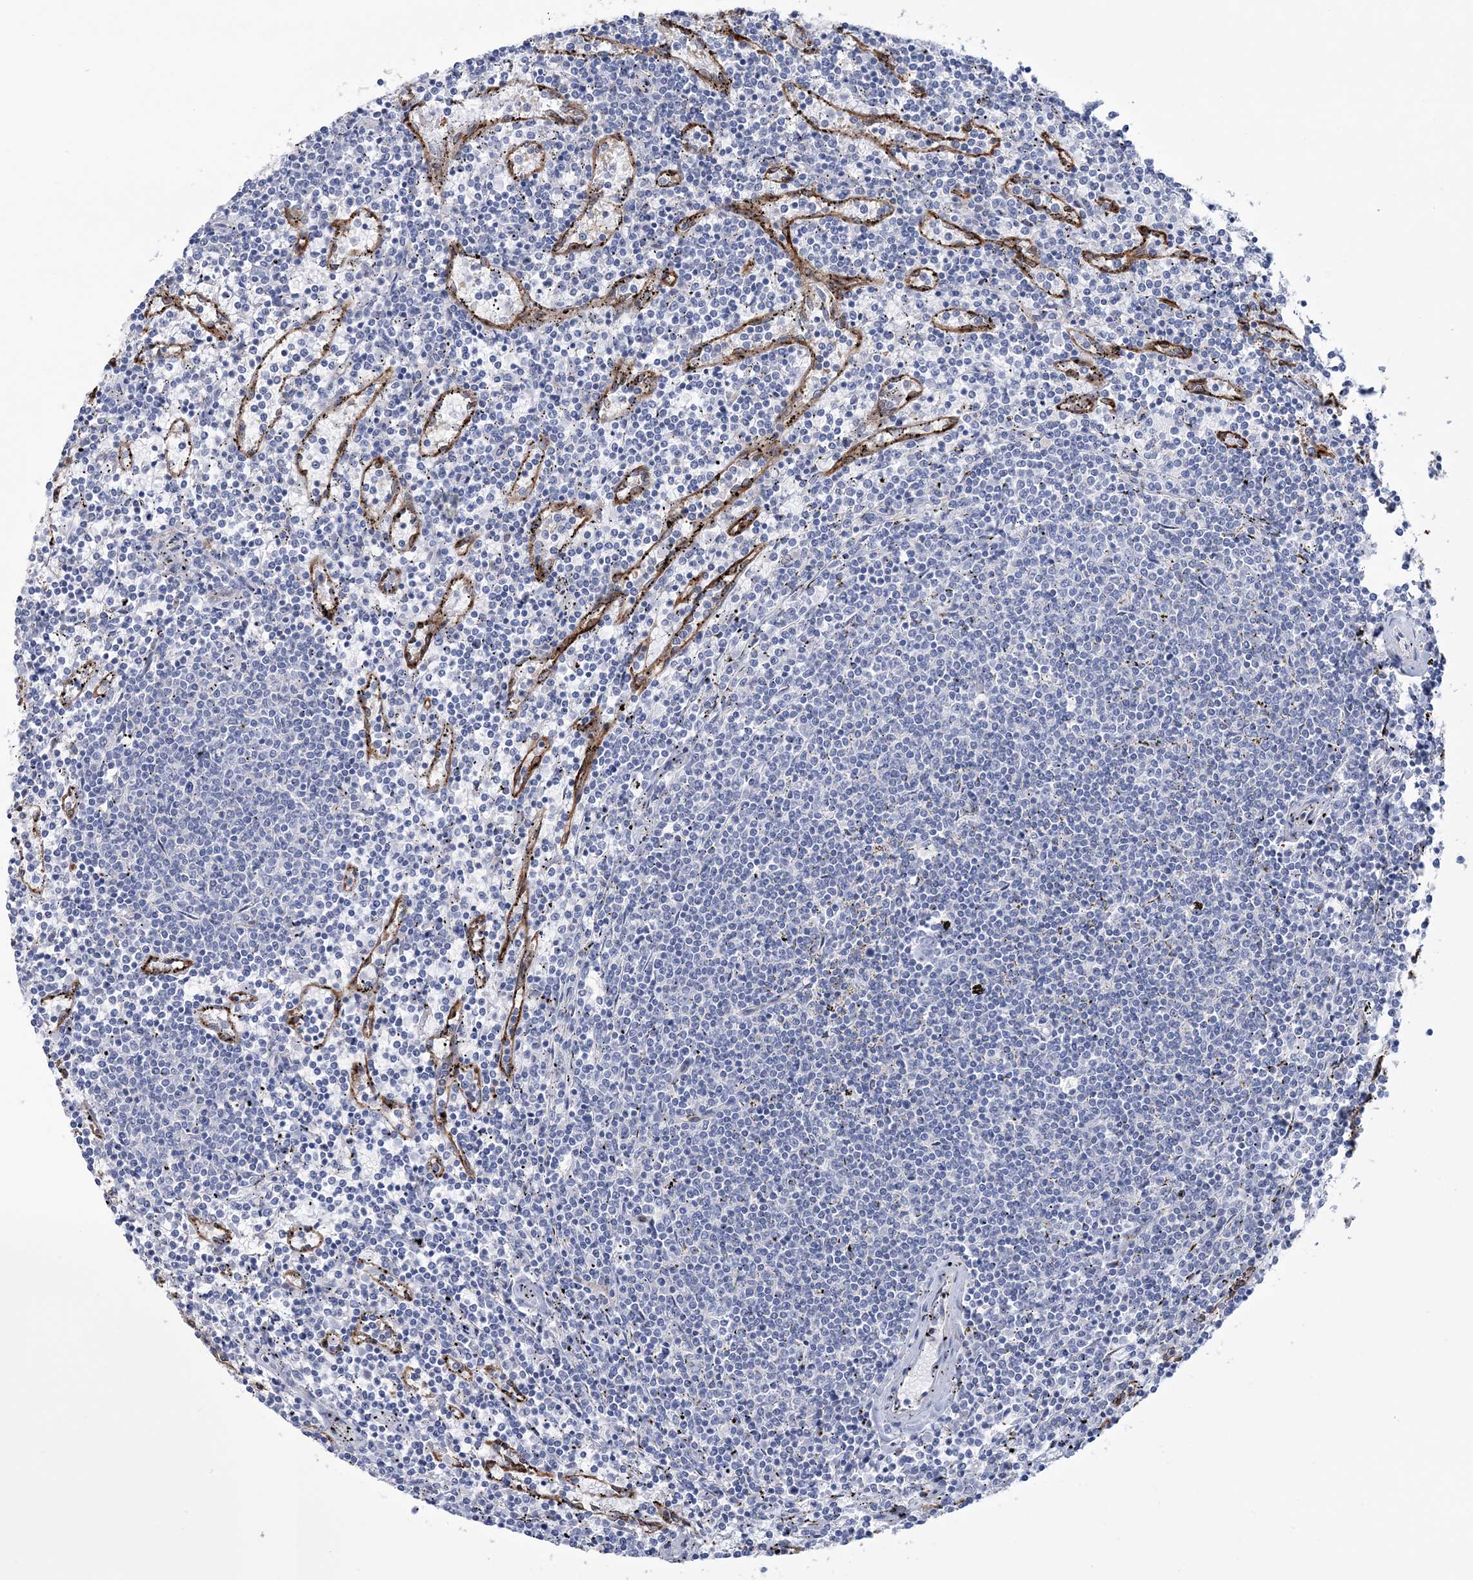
{"staining": {"intensity": "negative", "quantity": "none", "location": "none"}, "tissue": "lymphoma", "cell_type": "Tumor cells", "image_type": "cancer", "snomed": [{"axis": "morphology", "description": "Malignant lymphoma, non-Hodgkin's type, Low grade"}, {"axis": "topography", "description": "Spleen"}], "caption": "IHC photomicrograph of neoplastic tissue: human lymphoma stained with DAB shows no significant protein staining in tumor cells.", "gene": "RAB11FIP5", "patient": {"sex": "female", "age": 50}}